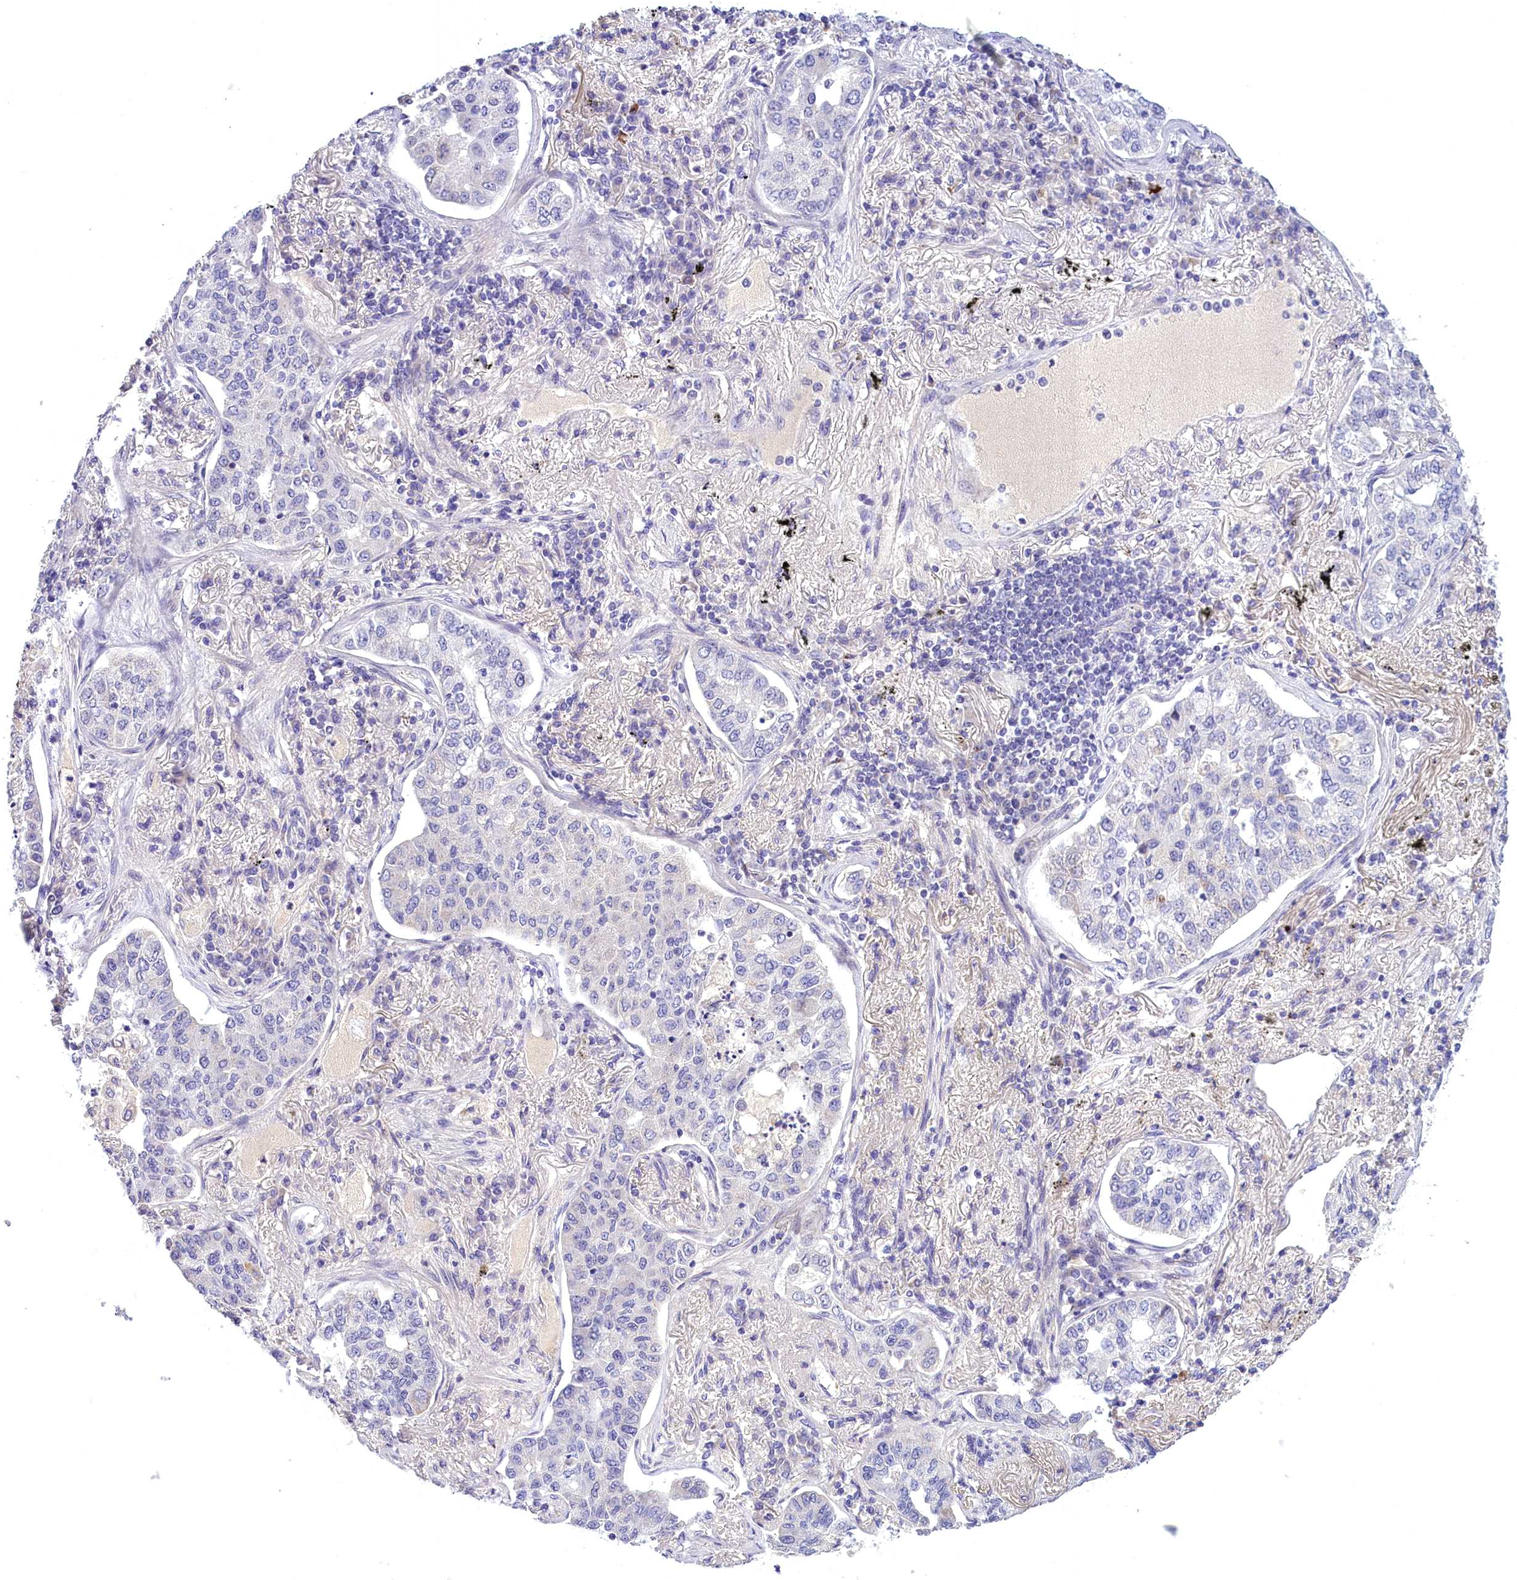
{"staining": {"intensity": "negative", "quantity": "none", "location": "none"}, "tissue": "lung cancer", "cell_type": "Tumor cells", "image_type": "cancer", "snomed": [{"axis": "morphology", "description": "Adenocarcinoma, NOS"}, {"axis": "topography", "description": "Lung"}], "caption": "High magnification brightfield microscopy of lung adenocarcinoma stained with DAB (3,3'-diaminobenzidine) (brown) and counterstained with hematoxylin (blue): tumor cells show no significant expression. (DAB (3,3'-diaminobenzidine) immunohistochemistry (IHC) visualized using brightfield microscopy, high magnification).", "gene": "FAM149B1", "patient": {"sex": "male", "age": 49}}